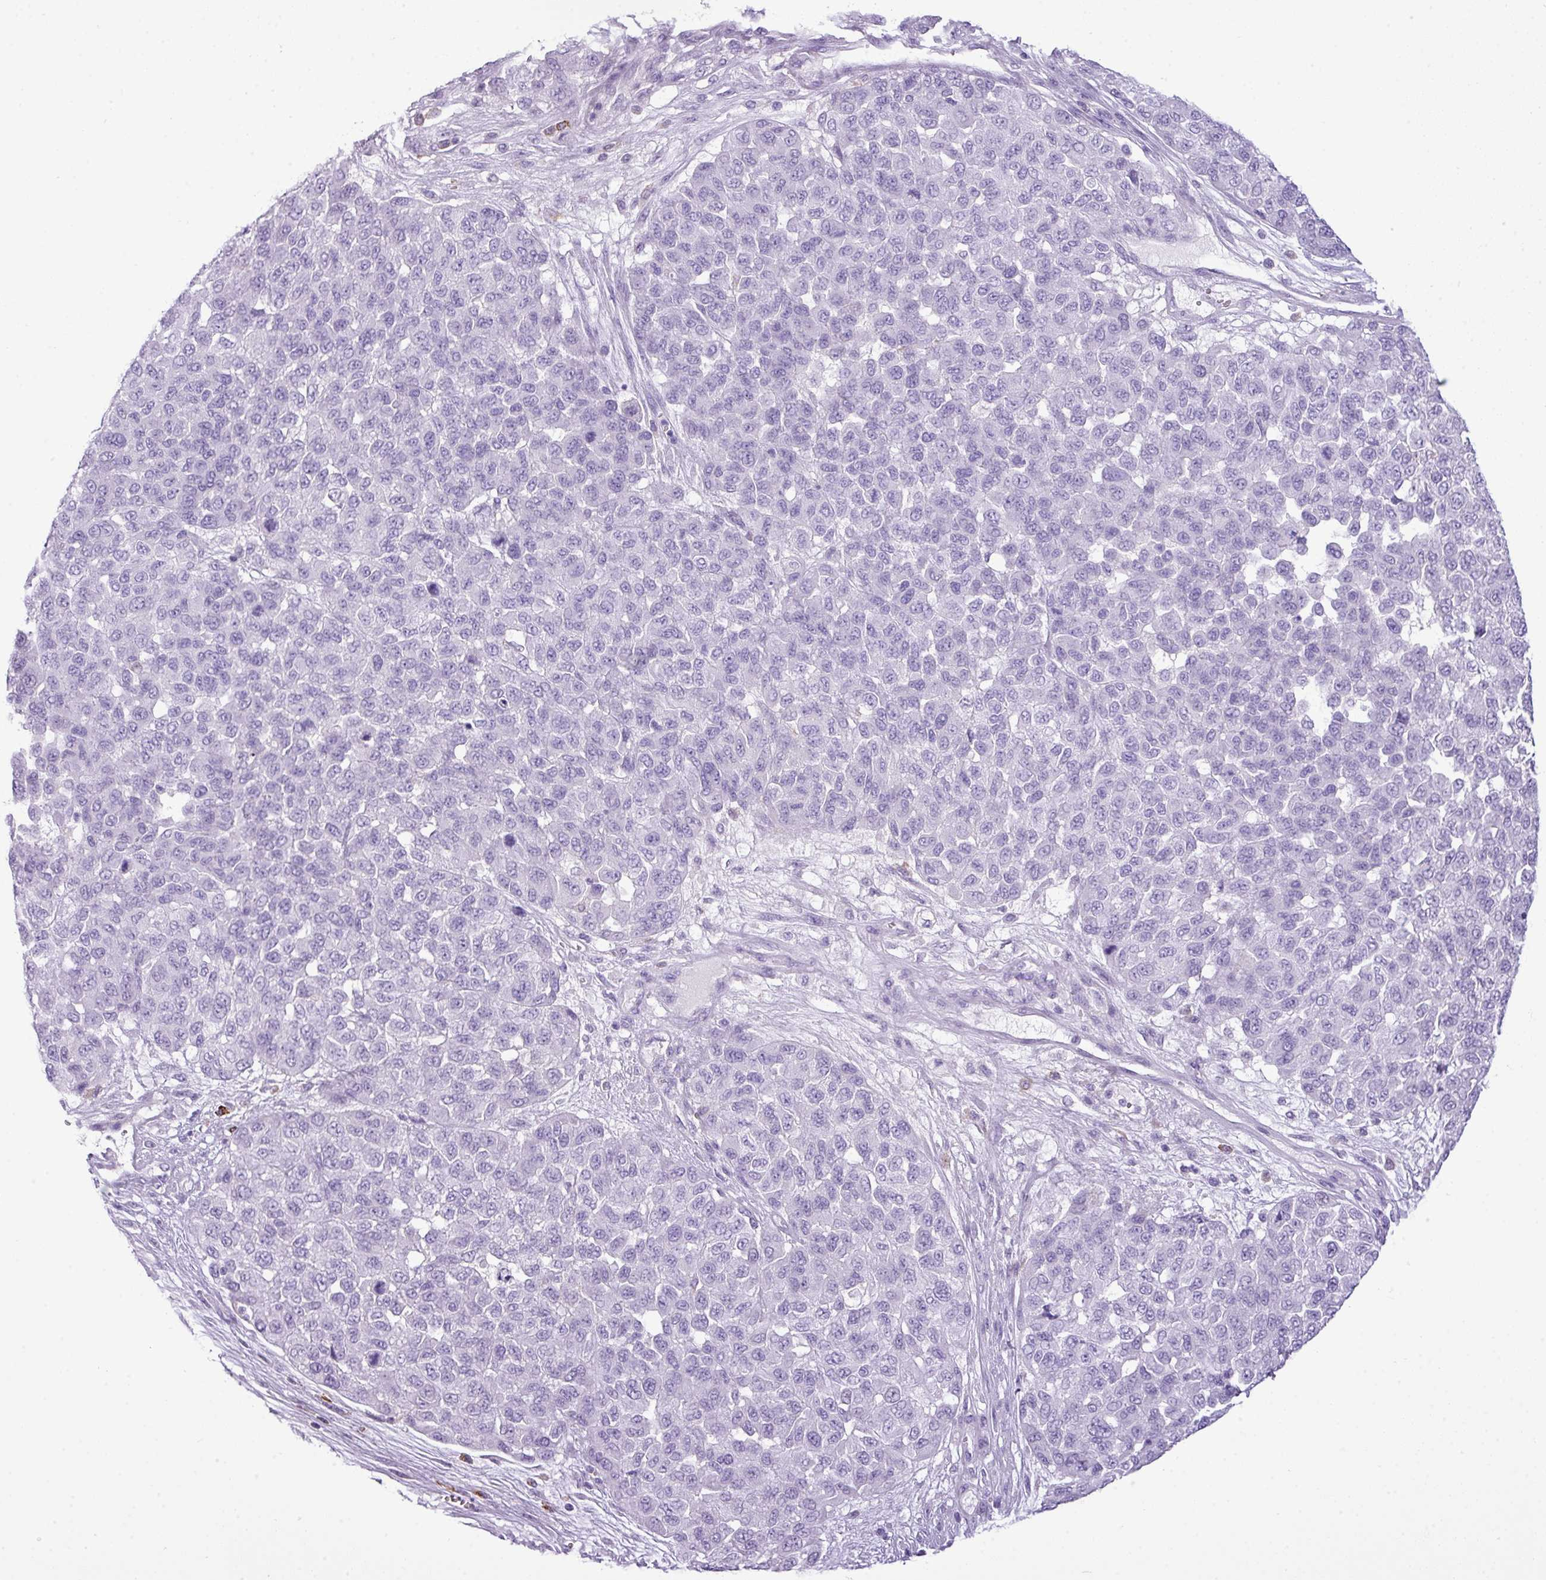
{"staining": {"intensity": "negative", "quantity": "none", "location": "none"}, "tissue": "melanoma", "cell_type": "Tumor cells", "image_type": "cancer", "snomed": [{"axis": "morphology", "description": "Malignant melanoma, NOS"}, {"axis": "topography", "description": "Skin"}], "caption": "Micrograph shows no significant protein positivity in tumor cells of melanoma. (DAB (3,3'-diaminobenzidine) IHC visualized using brightfield microscopy, high magnification).", "gene": "RBMXL2", "patient": {"sex": "male", "age": 62}}